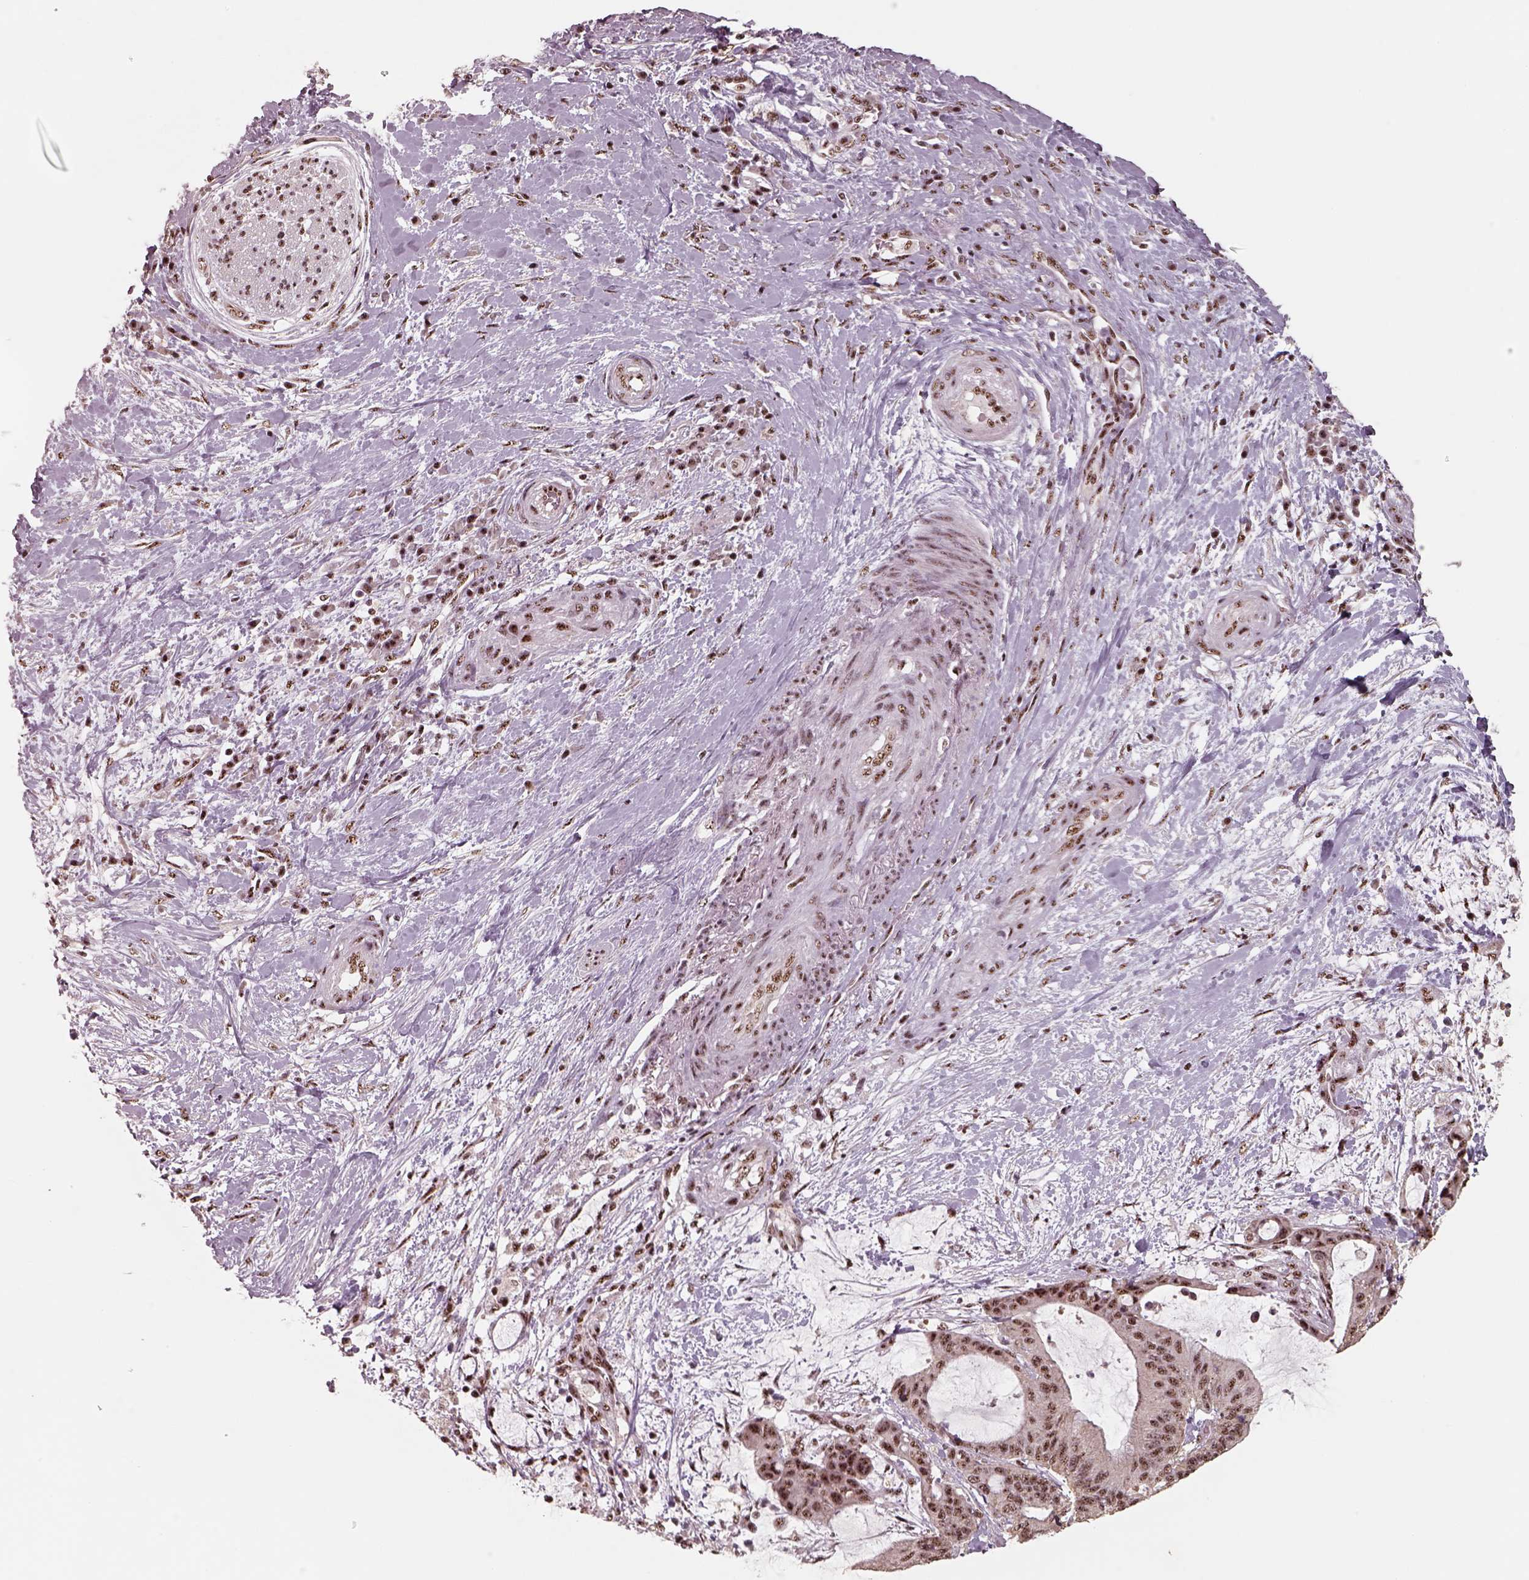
{"staining": {"intensity": "moderate", "quantity": ">75%", "location": "nuclear"}, "tissue": "liver cancer", "cell_type": "Tumor cells", "image_type": "cancer", "snomed": [{"axis": "morphology", "description": "Cholangiocarcinoma"}, {"axis": "topography", "description": "Liver"}], "caption": "Protein staining of liver cancer tissue shows moderate nuclear positivity in about >75% of tumor cells.", "gene": "ATXN7L3", "patient": {"sex": "female", "age": 73}}